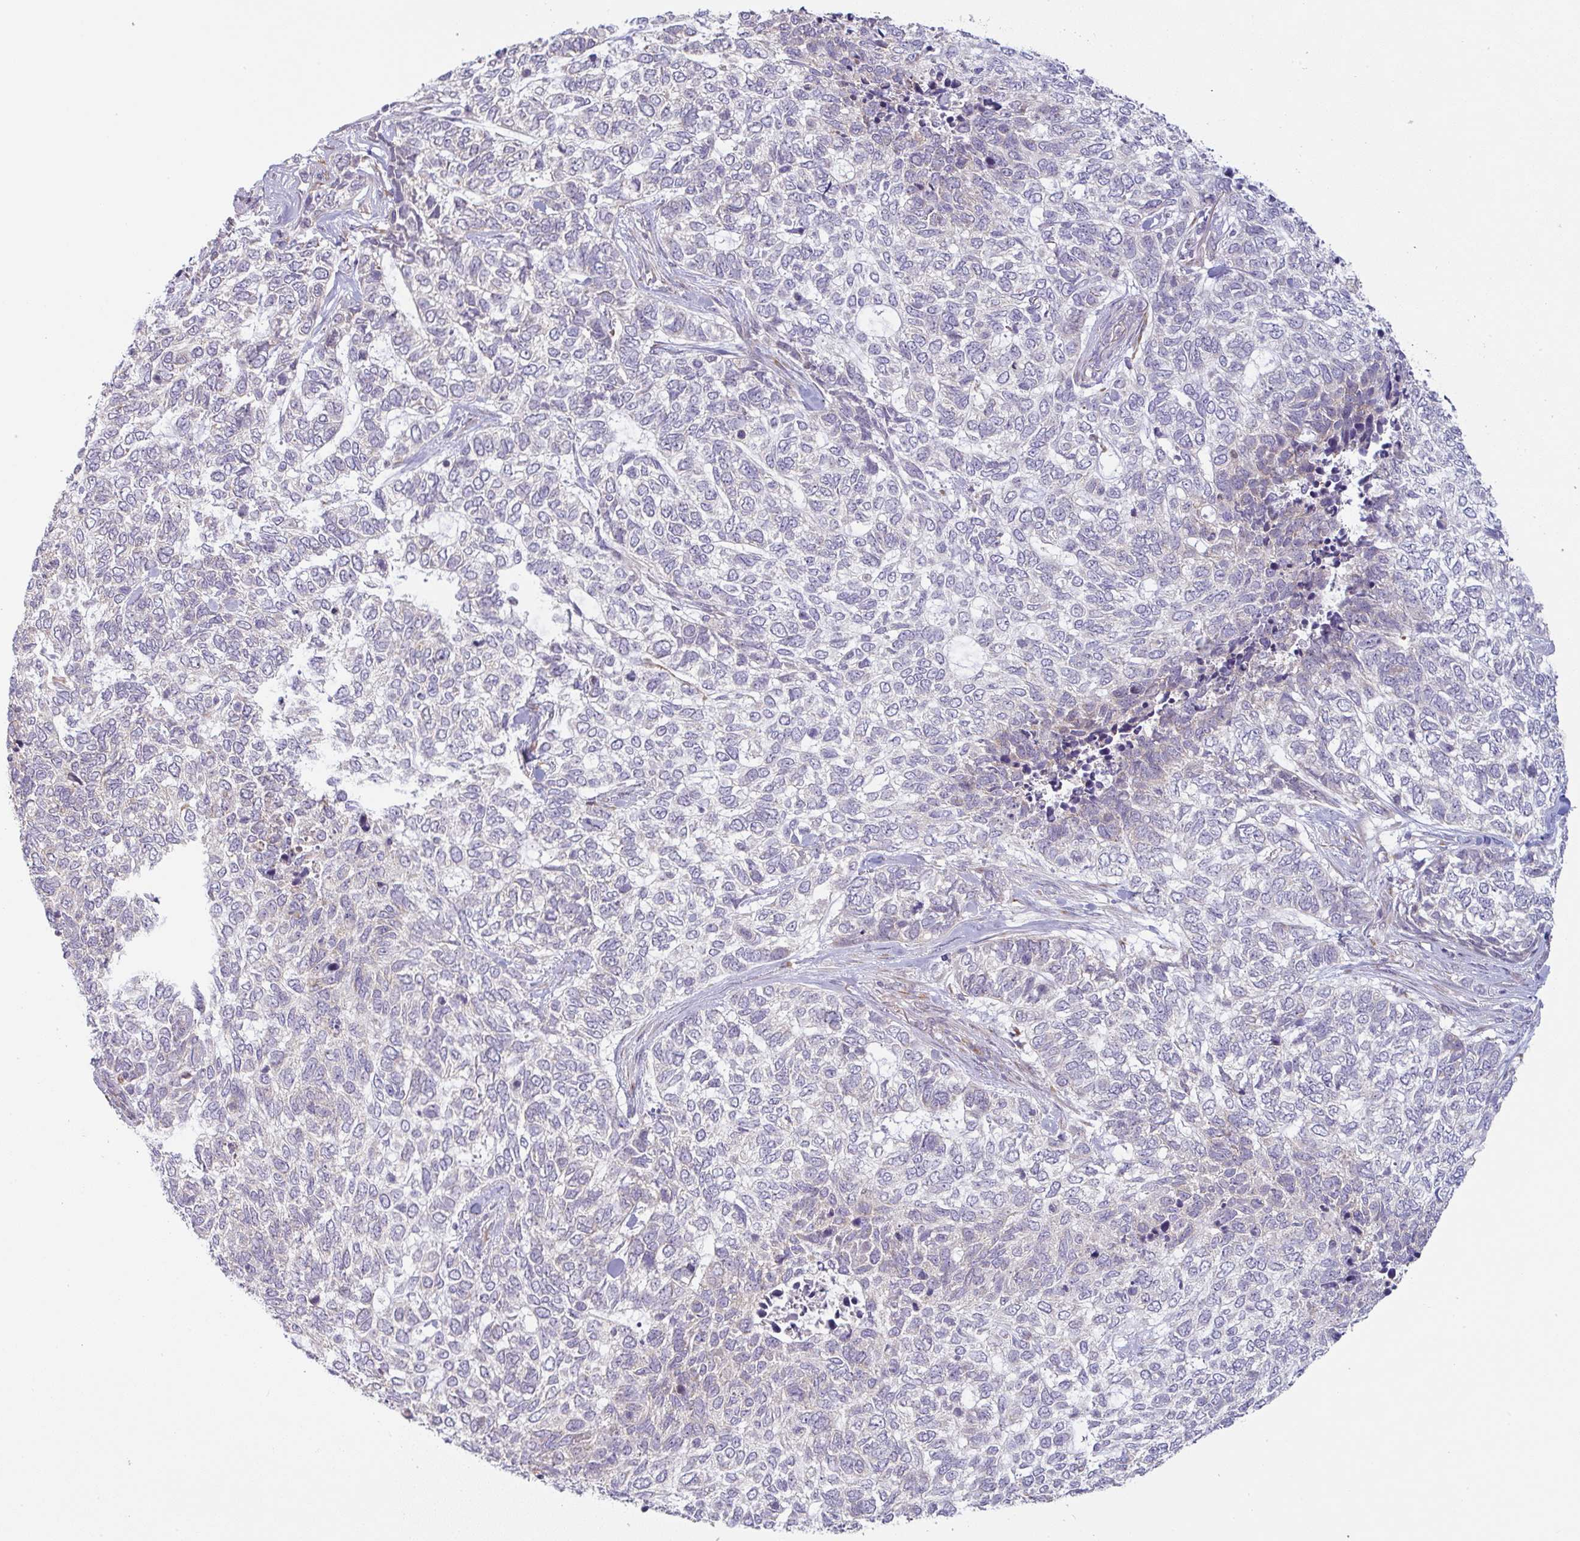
{"staining": {"intensity": "negative", "quantity": "none", "location": "none"}, "tissue": "skin cancer", "cell_type": "Tumor cells", "image_type": "cancer", "snomed": [{"axis": "morphology", "description": "Basal cell carcinoma"}, {"axis": "topography", "description": "Skin"}], "caption": "Immunohistochemistry (IHC) image of skin cancer (basal cell carcinoma) stained for a protein (brown), which demonstrates no staining in tumor cells. (Brightfield microscopy of DAB IHC at high magnification).", "gene": "MOB1A", "patient": {"sex": "female", "age": 65}}